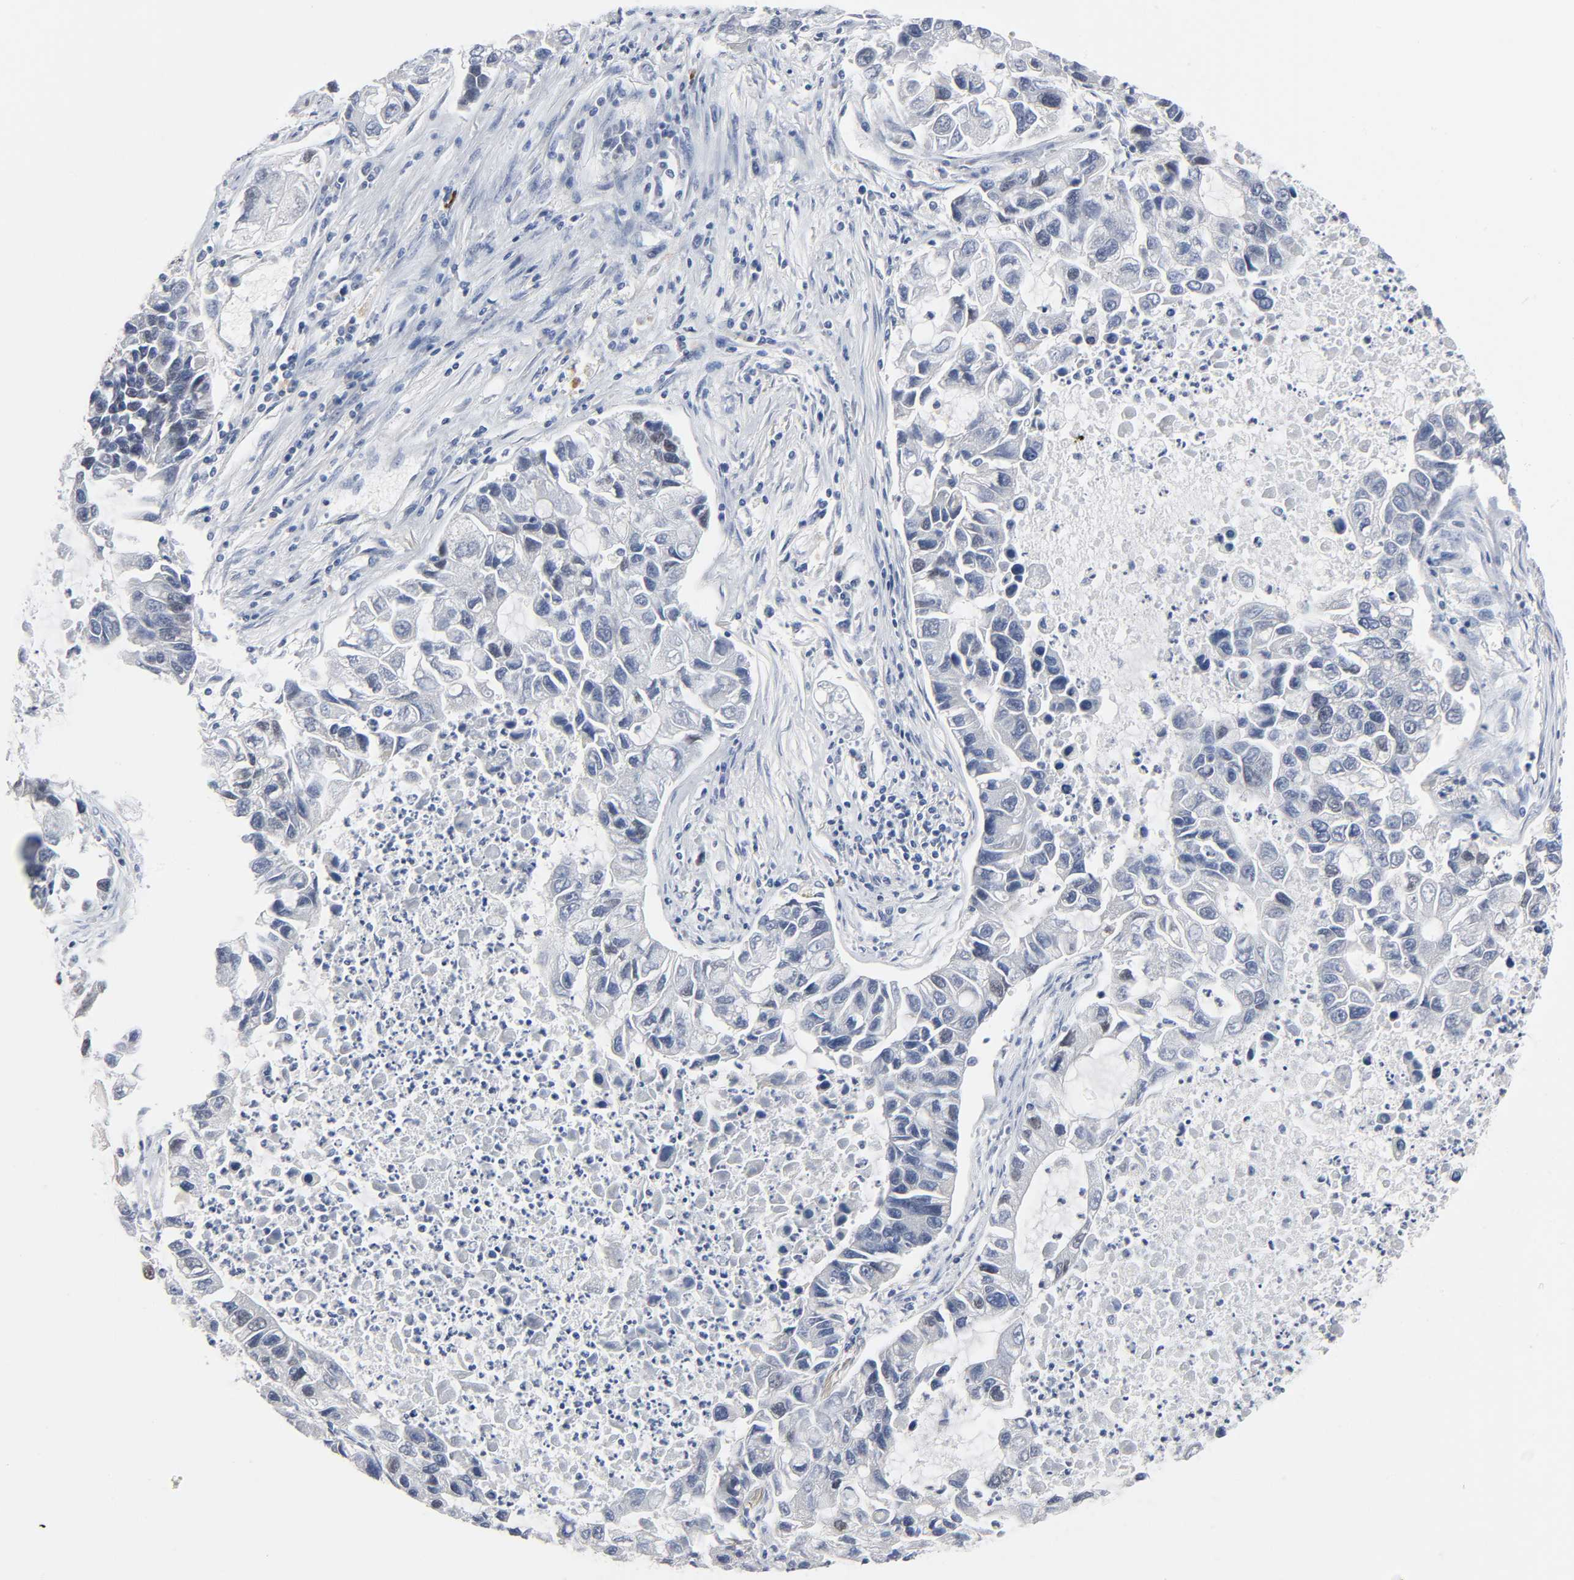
{"staining": {"intensity": "negative", "quantity": "none", "location": "none"}, "tissue": "lung cancer", "cell_type": "Tumor cells", "image_type": "cancer", "snomed": [{"axis": "morphology", "description": "Adenocarcinoma, NOS"}, {"axis": "topography", "description": "Lung"}], "caption": "There is no significant expression in tumor cells of lung cancer (adenocarcinoma).", "gene": "WEE1", "patient": {"sex": "female", "age": 51}}